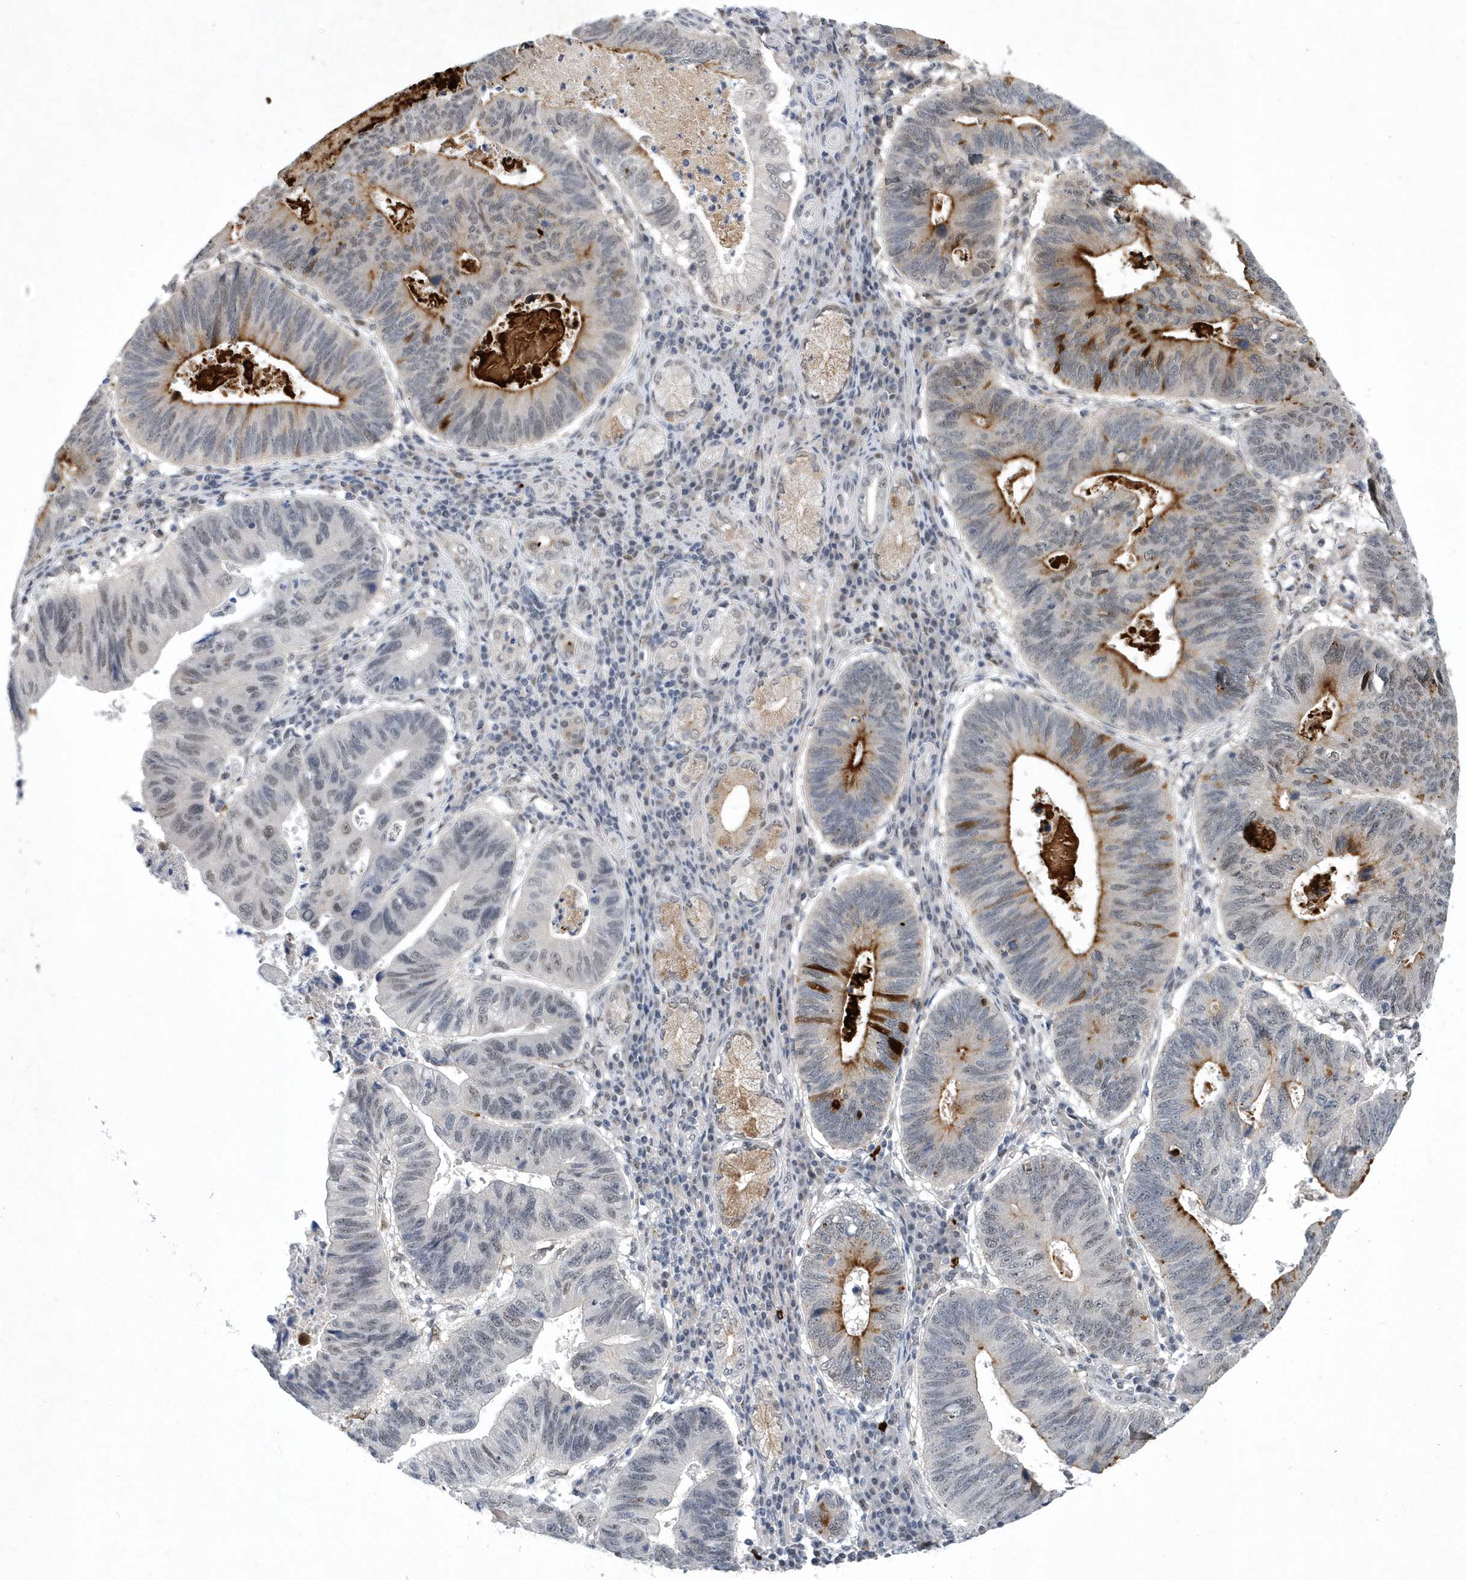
{"staining": {"intensity": "strong", "quantity": "<25%", "location": "cytoplasmic/membranous,nuclear"}, "tissue": "stomach cancer", "cell_type": "Tumor cells", "image_type": "cancer", "snomed": [{"axis": "morphology", "description": "Adenocarcinoma, NOS"}, {"axis": "topography", "description": "Stomach"}], "caption": "Stomach cancer (adenocarcinoma) stained with a protein marker shows strong staining in tumor cells.", "gene": "FAM217A", "patient": {"sex": "male", "age": 59}}